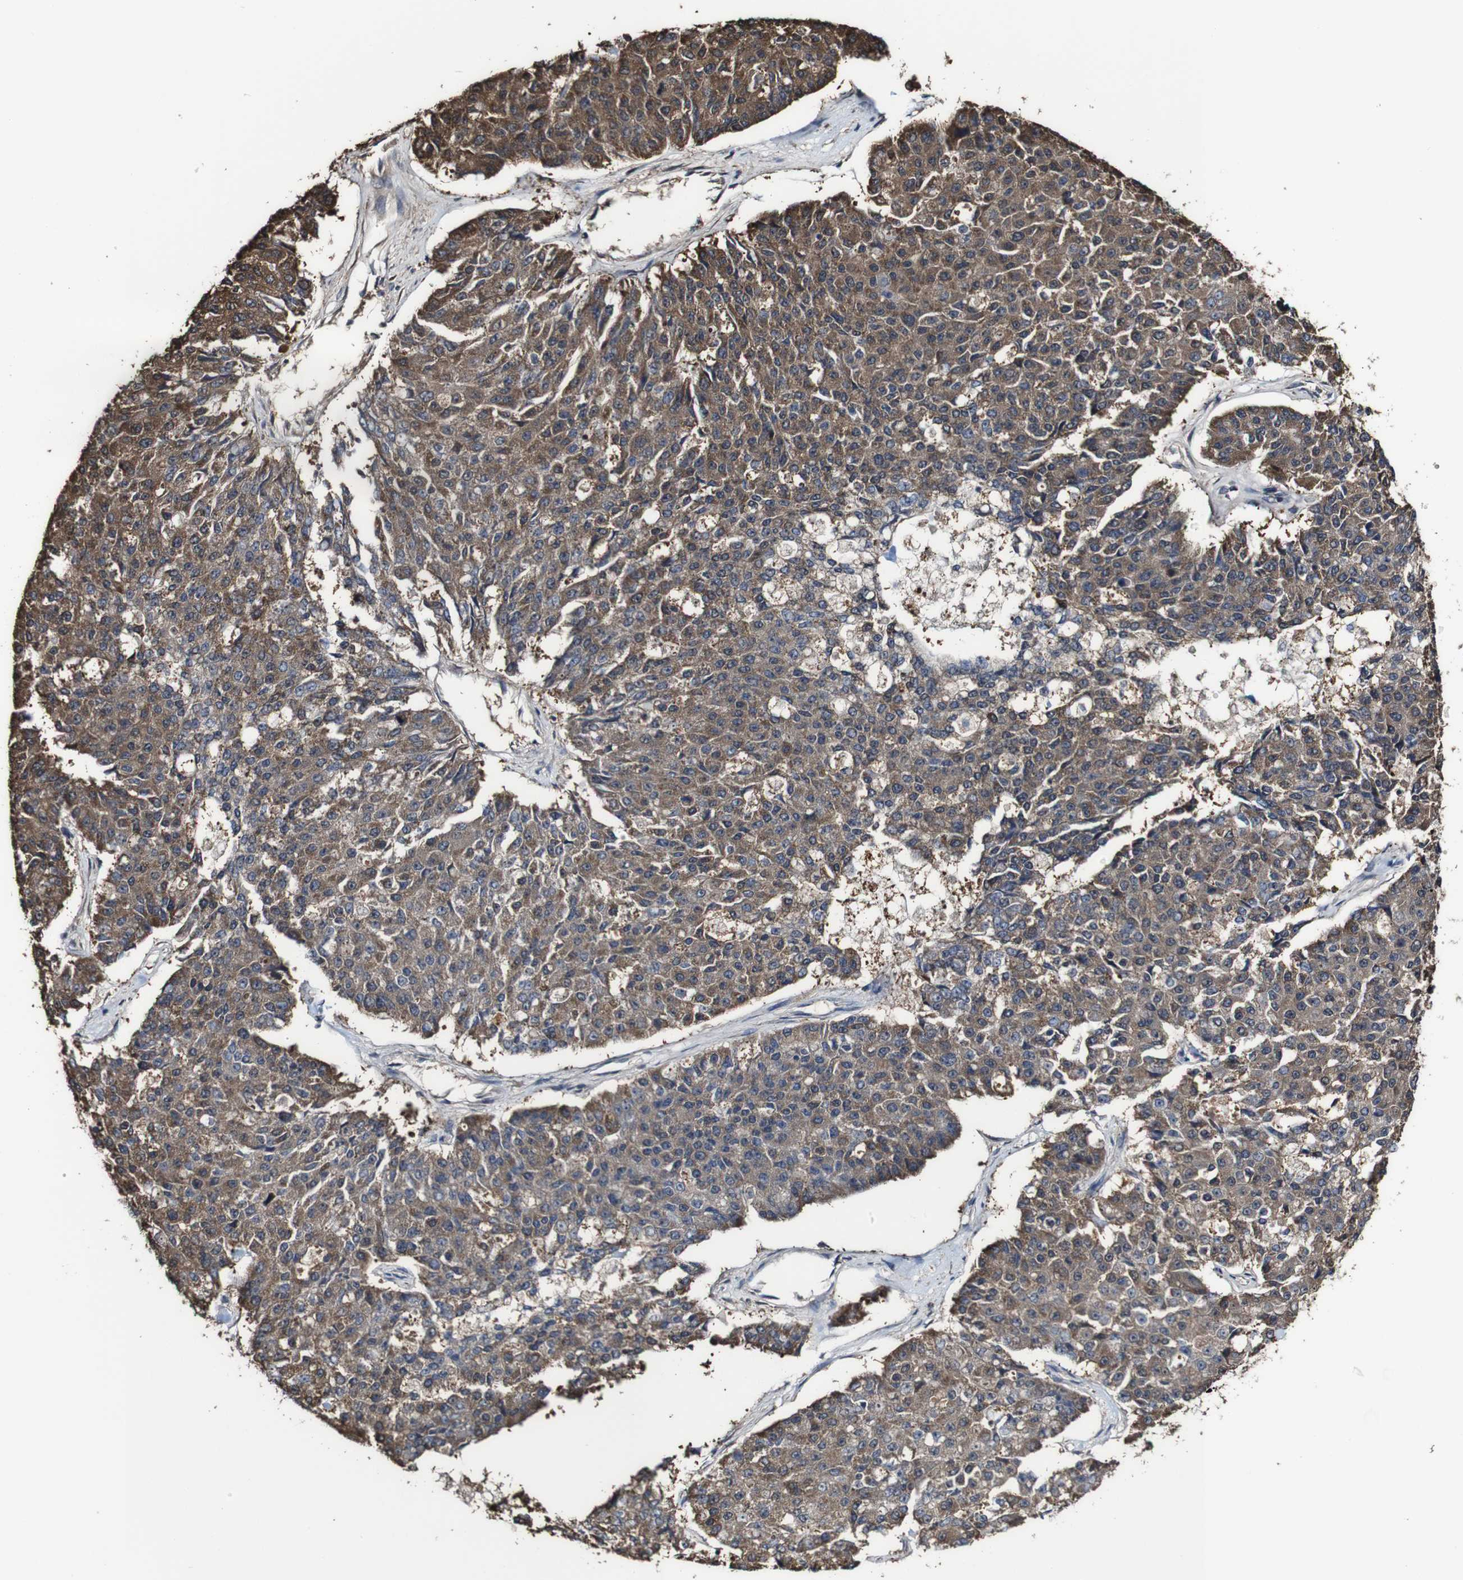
{"staining": {"intensity": "moderate", "quantity": ">75%", "location": "cytoplasmic/membranous"}, "tissue": "pancreatic cancer", "cell_type": "Tumor cells", "image_type": "cancer", "snomed": [{"axis": "morphology", "description": "Adenocarcinoma, NOS"}, {"axis": "topography", "description": "Pancreas"}], "caption": "A brown stain labels moderate cytoplasmic/membranous expression of a protein in pancreatic cancer tumor cells. The staining was performed using DAB to visualize the protein expression in brown, while the nuclei were stained in blue with hematoxylin (Magnification: 20x).", "gene": "PTPRR", "patient": {"sex": "male", "age": 50}}